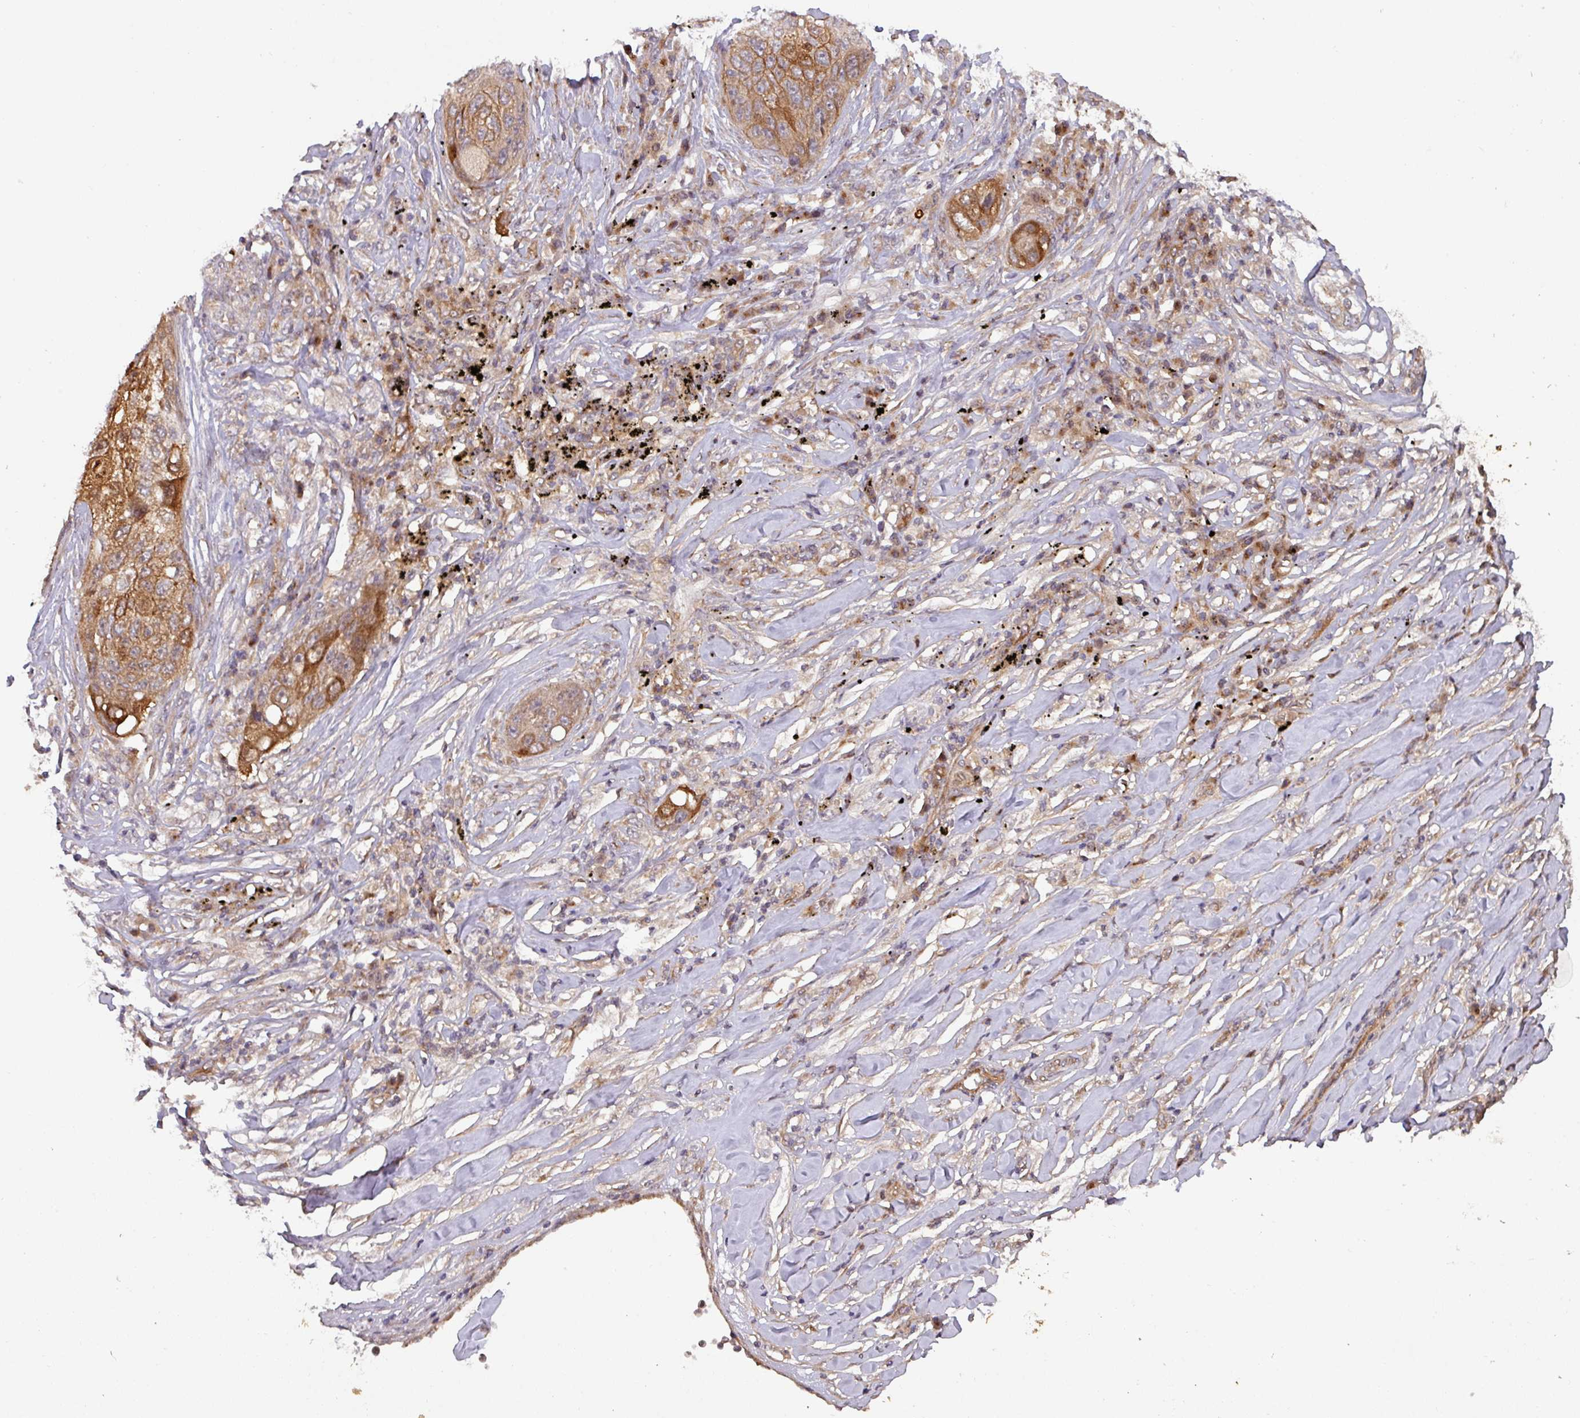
{"staining": {"intensity": "moderate", "quantity": ">75%", "location": "cytoplasmic/membranous"}, "tissue": "lung cancer", "cell_type": "Tumor cells", "image_type": "cancer", "snomed": [{"axis": "morphology", "description": "Squamous cell carcinoma, NOS"}, {"axis": "topography", "description": "Lung"}], "caption": "Lung cancer (squamous cell carcinoma) stained with DAB immunohistochemistry reveals medium levels of moderate cytoplasmic/membranous expression in approximately >75% of tumor cells.", "gene": "CYFIP2", "patient": {"sex": "female", "age": 63}}